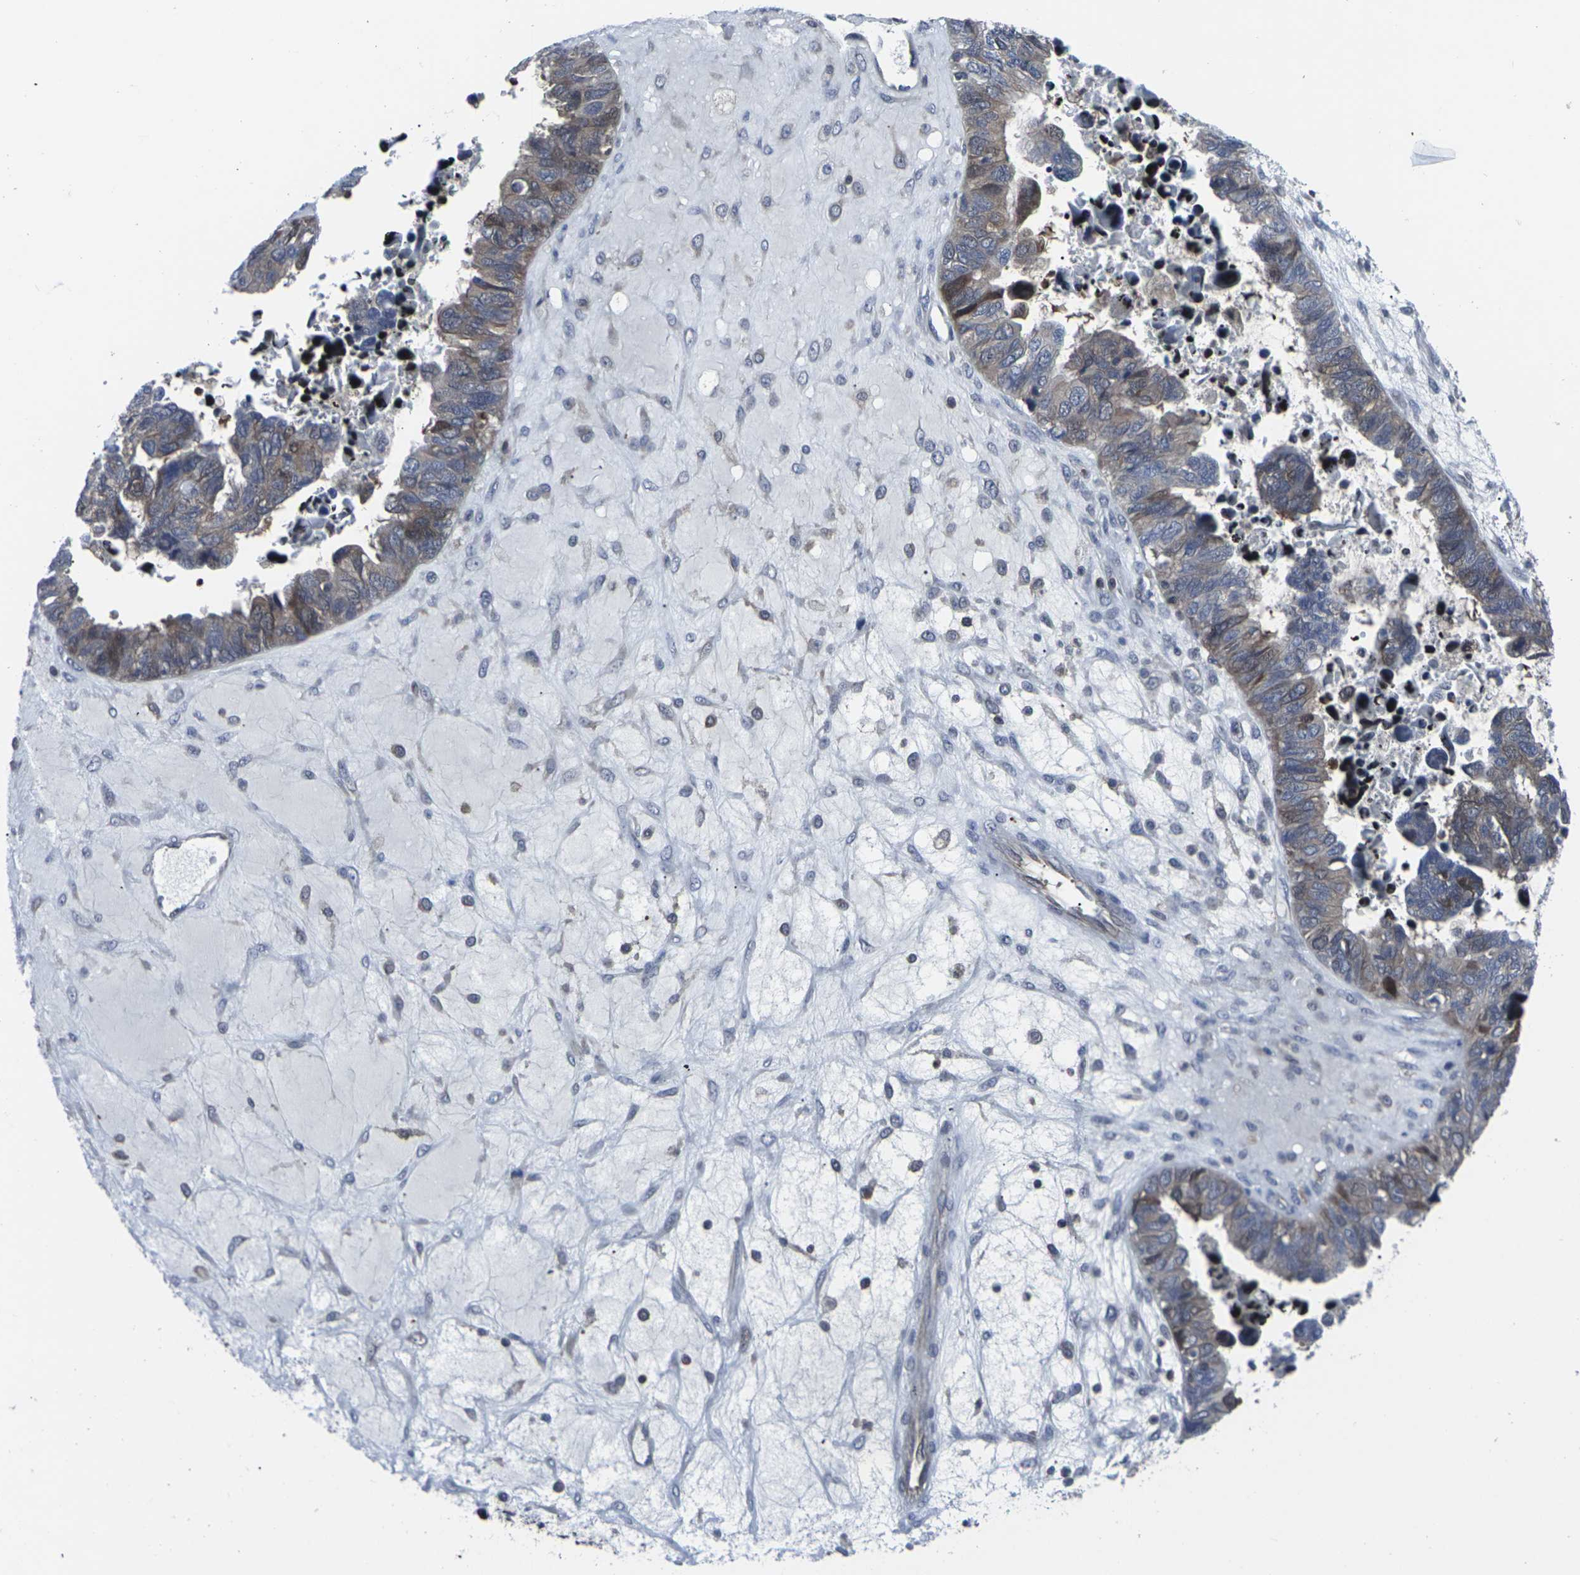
{"staining": {"intensity": "weak", "quantity": ">75%", "location": "cytoplasmic/membranous"}, "tissue": "ovarian cancer", "cell_type": "Tumor cells", "image_type": "cancer", "snomed": [{"axis": "morphology", "description": "Cystadenocarcinoma, serous, NOS"}, {"axis": "topography", "description": "Ovary"}], "caption": "Ovarian serous cystadenocarcinoma stained with a brown dye reveals weak cytoplasmic/membranous positive staining in about >75% of tumor cells.", "gene": "HPRT1", "patient": {"sex": "female", "age": 79}}